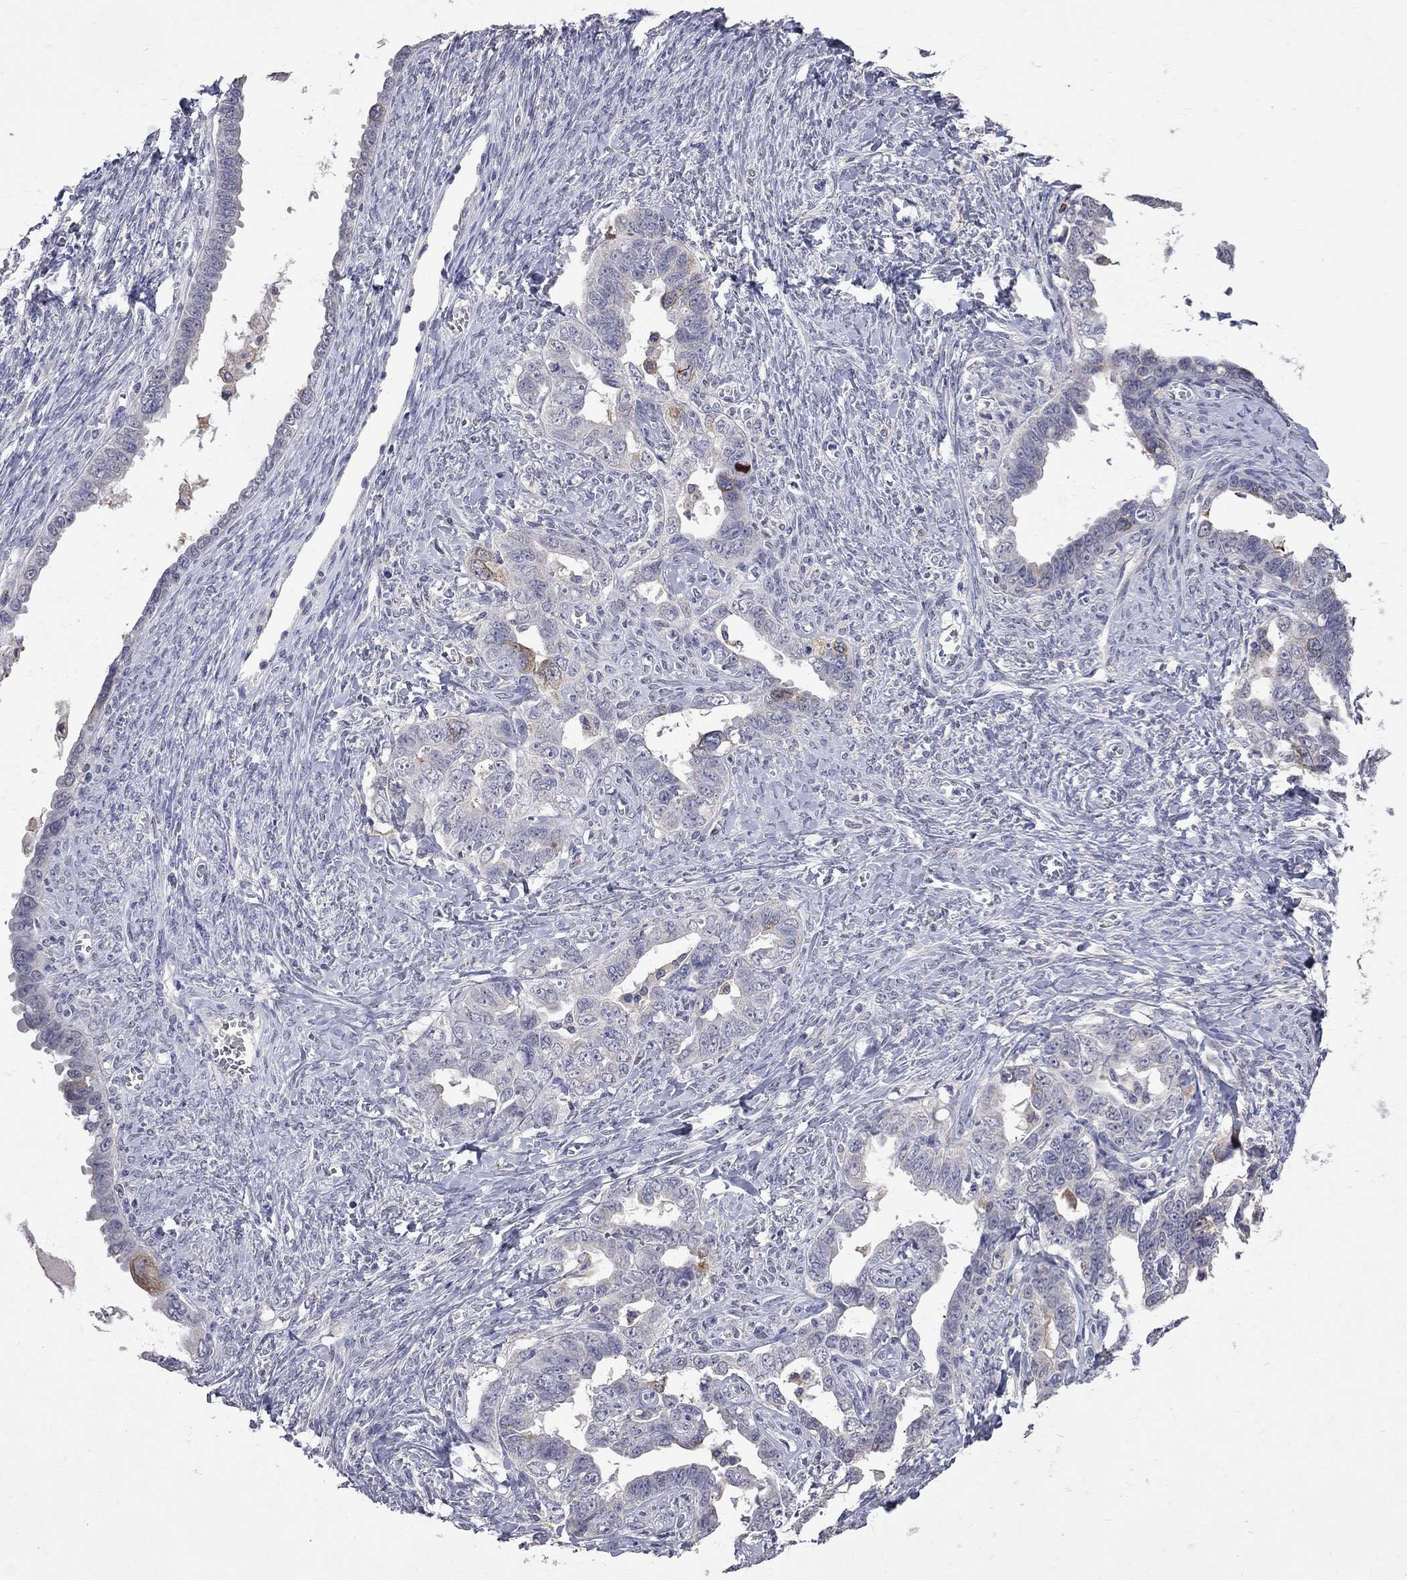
{"staining": {"intensity": "moderate", "quantity": "<25%", "location": "cytoplasmic/membranous"}, "tissue": "ovarian cancer", "cell_type": "Tumor cells", "image_type": "cancer", "snomed": [{"axis": "morphology", "description": "Cystadenocarcinoma, serous, NOS"}, {"axis": "topography", "description": "Ovary"}], "caption": "Serous cystadenocarcinoma (ovarian) tissue reveals moderate cytoplasmic/membranous positivity in approximately <25% of tumor cells, visualized by immunohistochemistry. (Stains: DAB (3,3'-diaminobenzidine) in brown, nuclei in blue, Microscopy: brightfield microscopy at high magnification).", "gene": "CKAP2", "patient": {"sex": "female", "age": 69}}